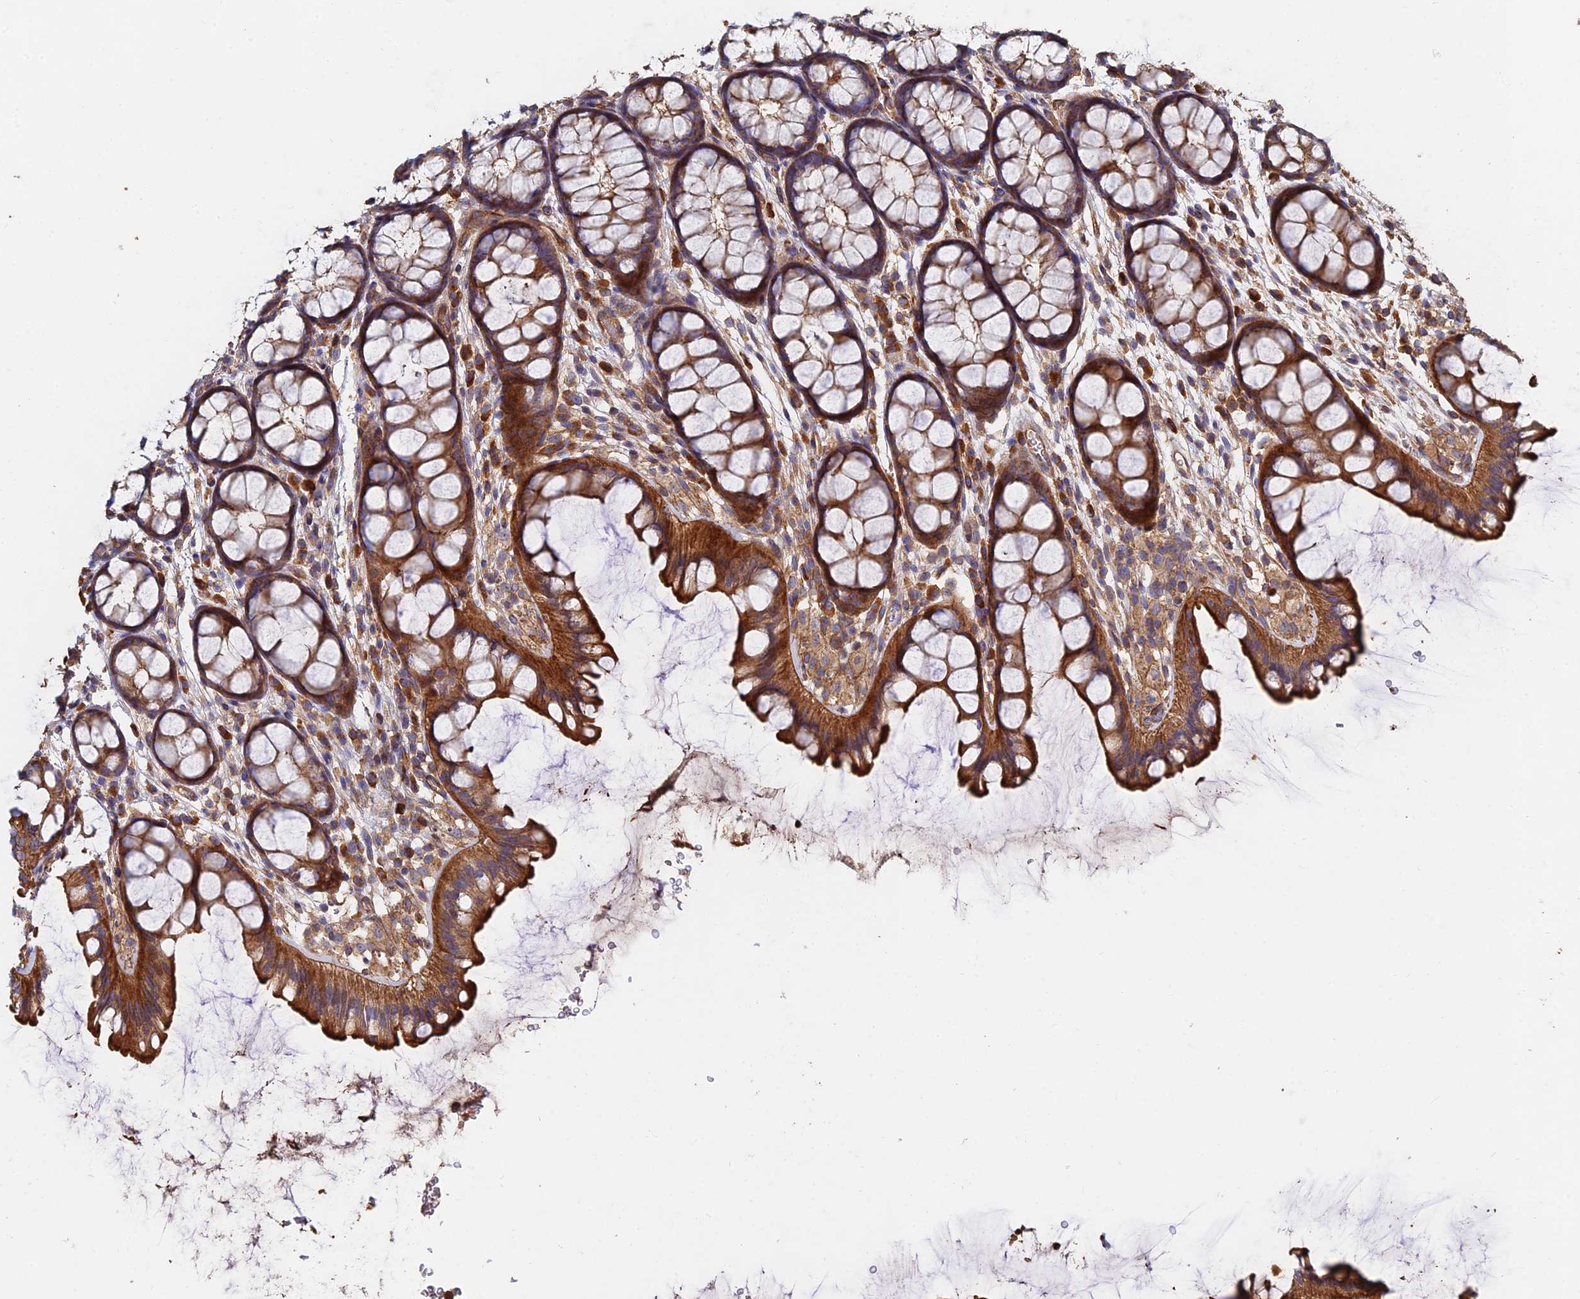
{"staining": {"intensity": "moderate", "quantity": ">75%", "location": "cytoplasmic/membranous"}, "tissue": "colon", "cell_type": "Endothelial cells", "image_type": "normal", "snomed": [{"axis": "morphology", "description": "Normal tissue, NOS"}, {"axis": "topography", "description": "Colon"}], "caption": "Human colon stained for a protein (brown) exhibits moderate cytoplasmic/membranous positive expression in approximately >75% of endothelial cells.", "gene": "EXT1", "patient": {"sex": "female", "age": 82}}